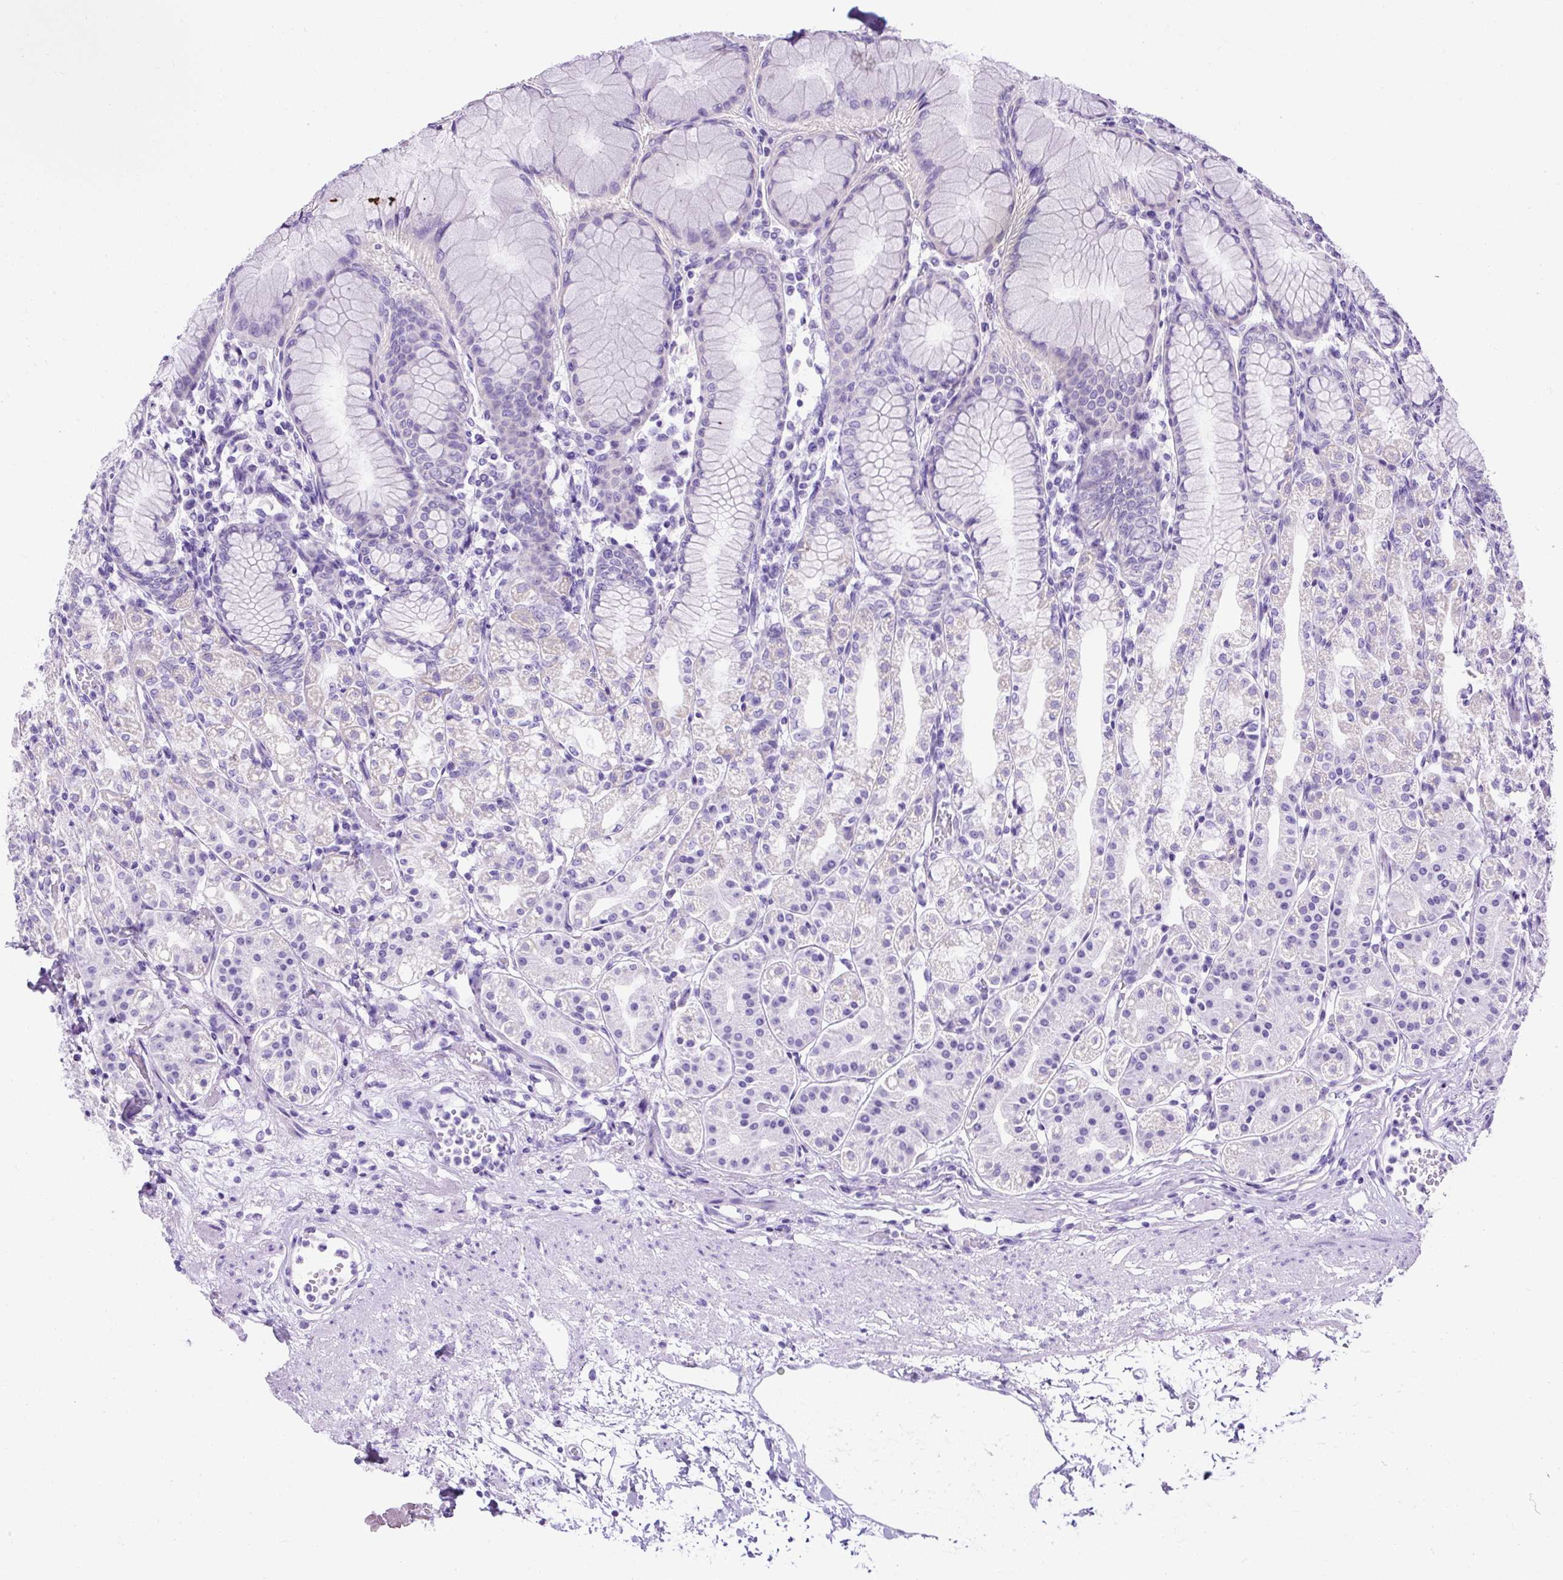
{"staining": {"intensity": "negative", "quantity": "none", "location": "none"}, "tissue": "stomach", "cell_type": "Glandular cells", "image_type": "normal", "snomed": [{"axis": "morphology", "description": "Normal tissue, NOS"}, {"axis": "topography", "description": "Stomach"}], "caption": "IHC image of benign stomach: human stomach stained with DAB (3,3'-diaminobenzidine) displays no significant protein expression in glandular cells.", "gene": "KRT12", "patient": {"sex": "female", "age": 57}}